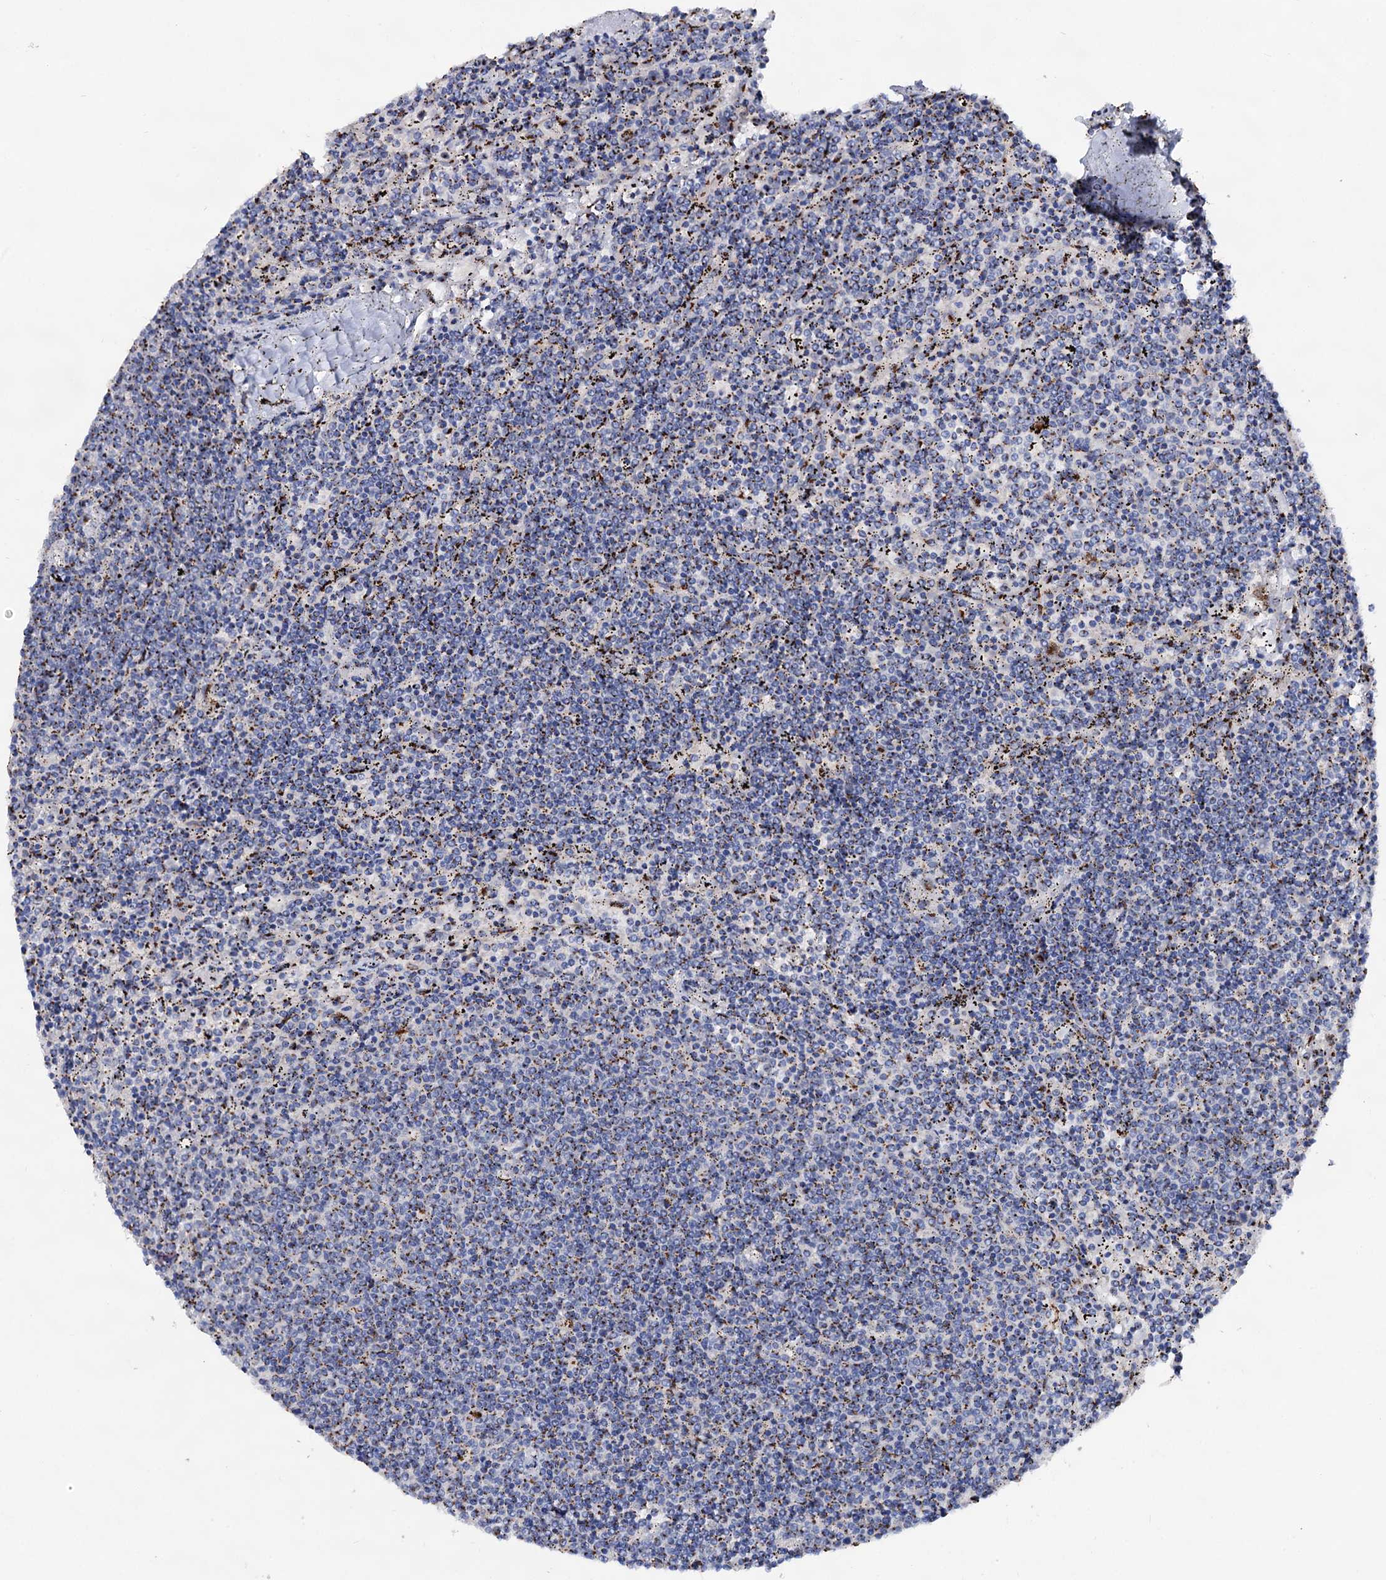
{"staining": {"intensity": "strong", "quantity": "<25%", "location": "cytoplasmic/membranous"}, "tissue": "lymphoma", "cell_type": "Tumor cells", "image_type": "cancer", "snomed": [{"axis": "morphology", "description": "Malignant lymphoma, non-Hodgkin's type, Low grade"}, {"axis": "topography", "description": "Spleen"}], "caption": "The photomicrograph reveals immunohistochemical staining of malignant lymphoma, non-Hodgkin's type (low-grade). There is strong cytoplasmic/membranous staining is appreciated in about <25% of tumor cells.", "gene": "TM9SF3", "patient": {"sex": "female", "age": 50}}